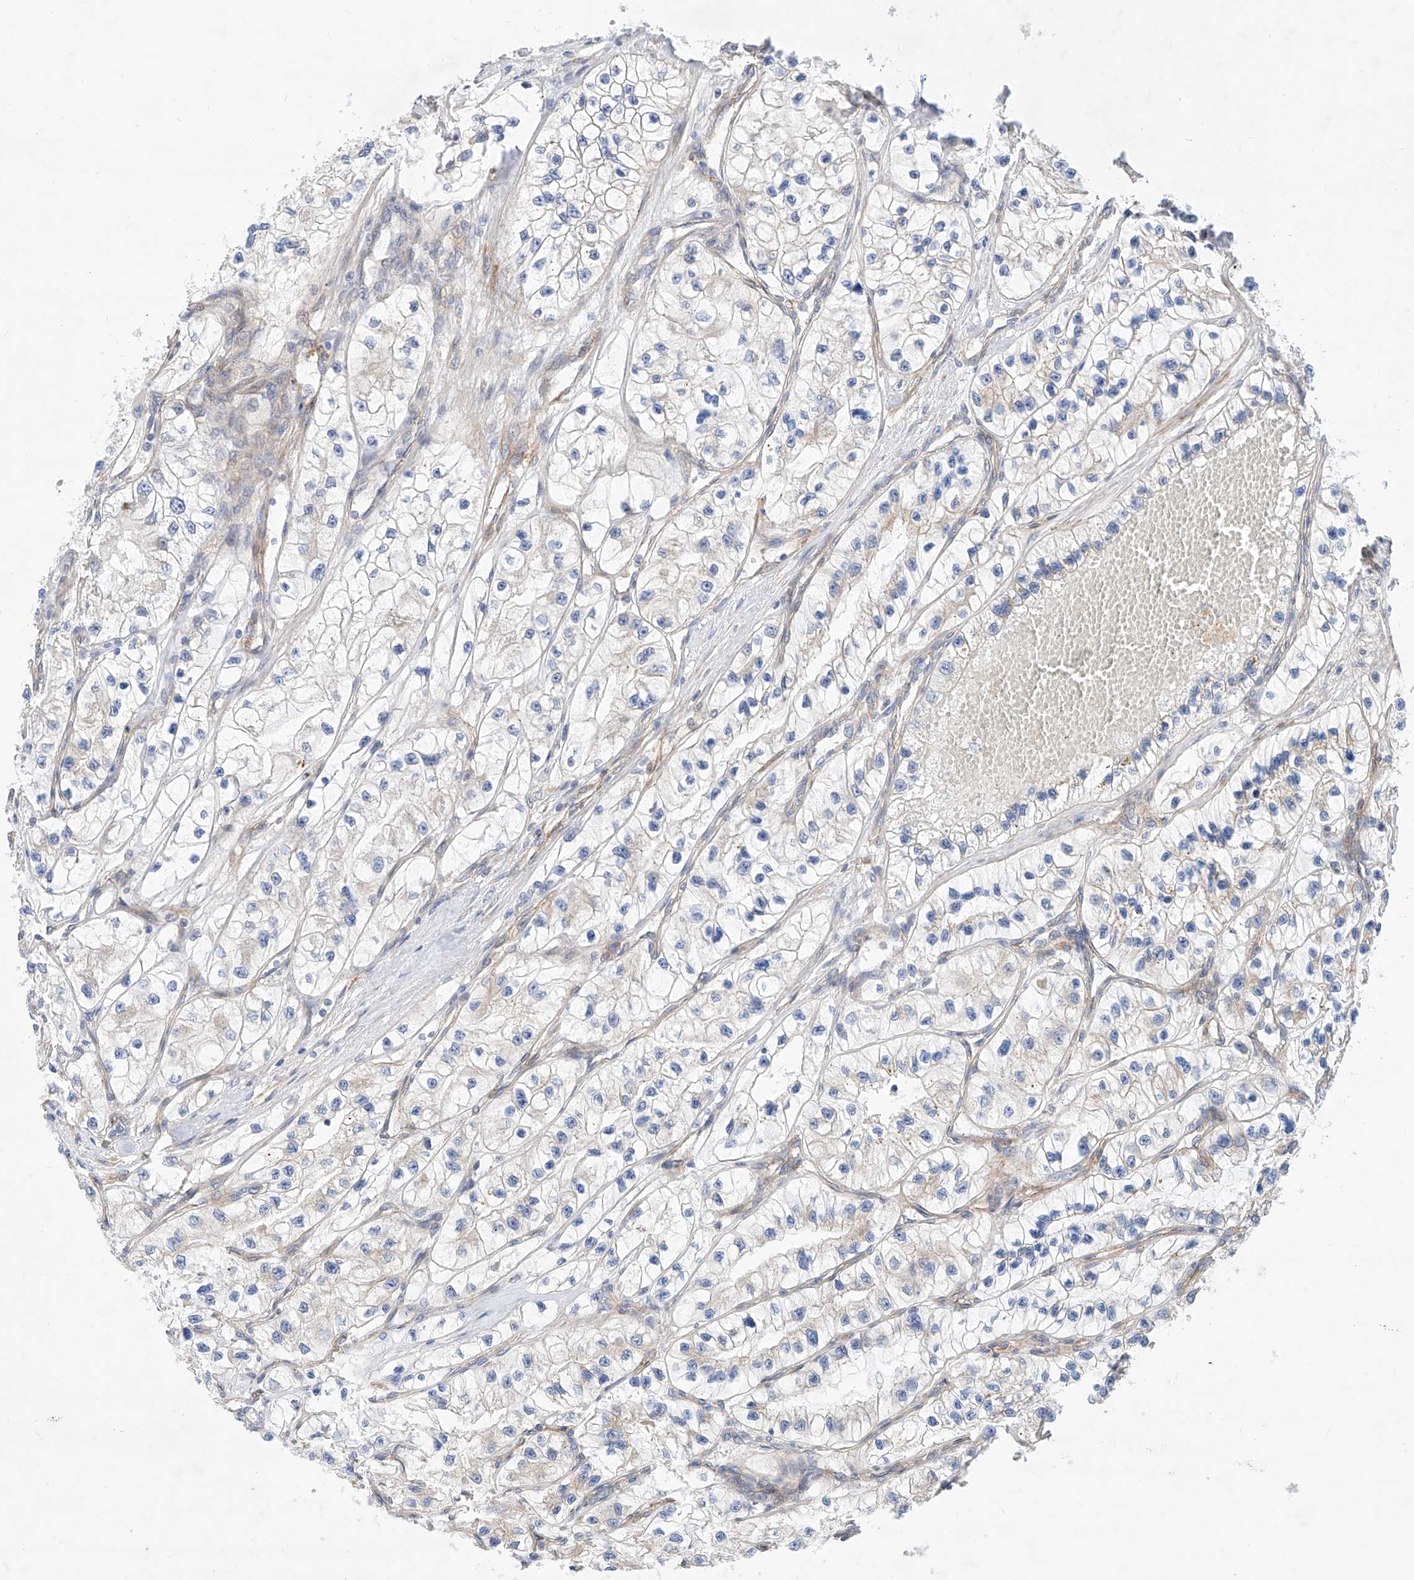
{"staining": {"intensity": "negative", "quantity": "none", "location": "none"}, "tissue": "renal cancer", "cell_type": "Tumor cells", "image_type": "cancer", "snomed": [{"axis": "morphology", "description": "Adenocarcinoma, NOS"}, {"axis": "topography", "description": "Kidney"}], "caption": "Image shows no protein expression in tumor cells of adenocarcinoma (renal) tissue. The staining was performed using DAB to visualize the protein expression in brown, while the nuclei were stained in blue with hematoxylin (Magnification: 20x).", "gene": "SBSPON", "patient": {"sex": "female", "age": 57}}